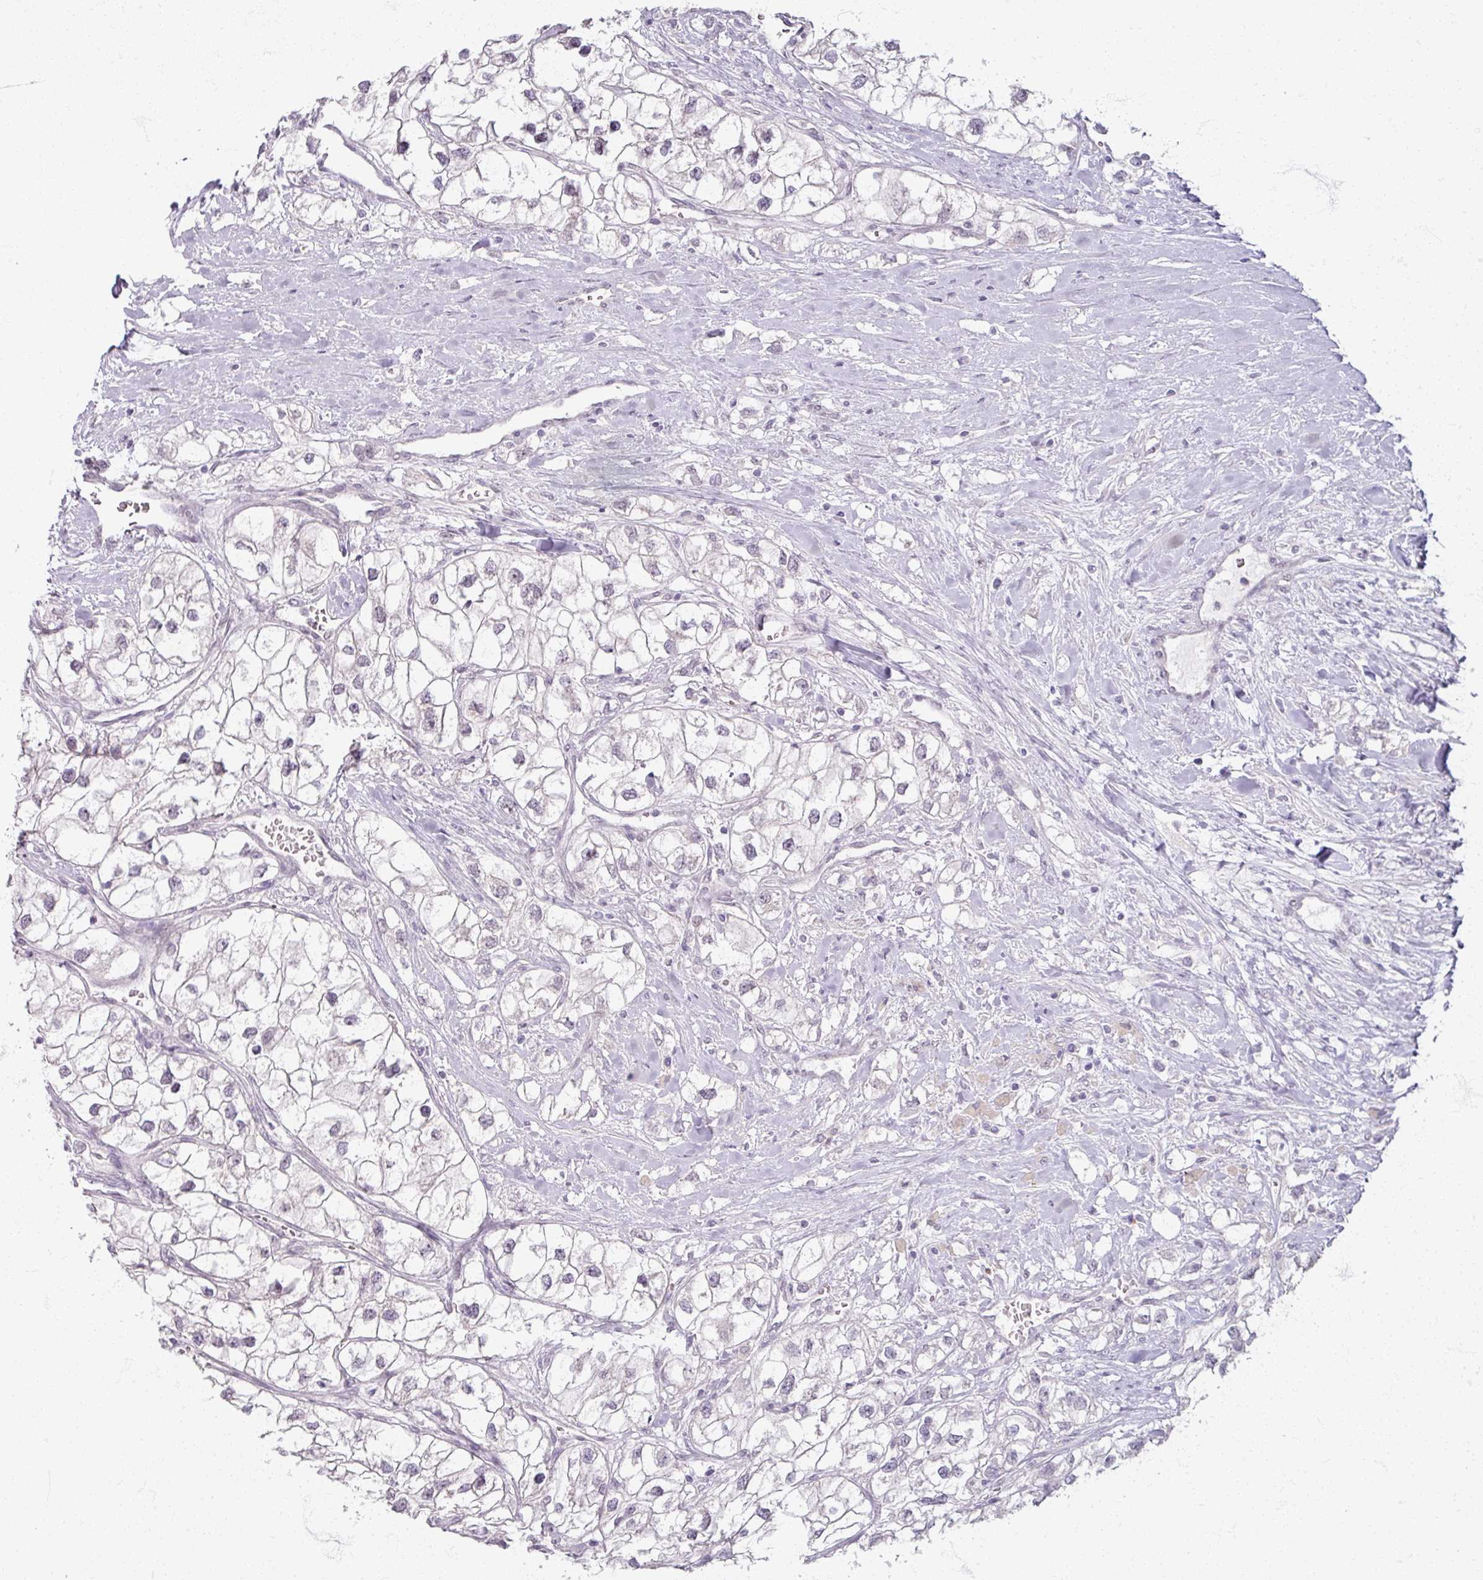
{"staining": {"intensity": "negative", "quantity": "none", "location": "none"}, "tissue": "renal cancer", "cell_type": "Tumor cells", "image_type": "cancer", "snomed": [{"axis": "morphology", "description": "Adenocarcinoma, NOS"}, {"axis": "topography", "description": "Kidney"}], "caption": "Photomicrograph shows no significant protein positivity in tumor cells of renal cancer.", "gene": "SOX11", "patient": {"sex": "male", "age": 59}}